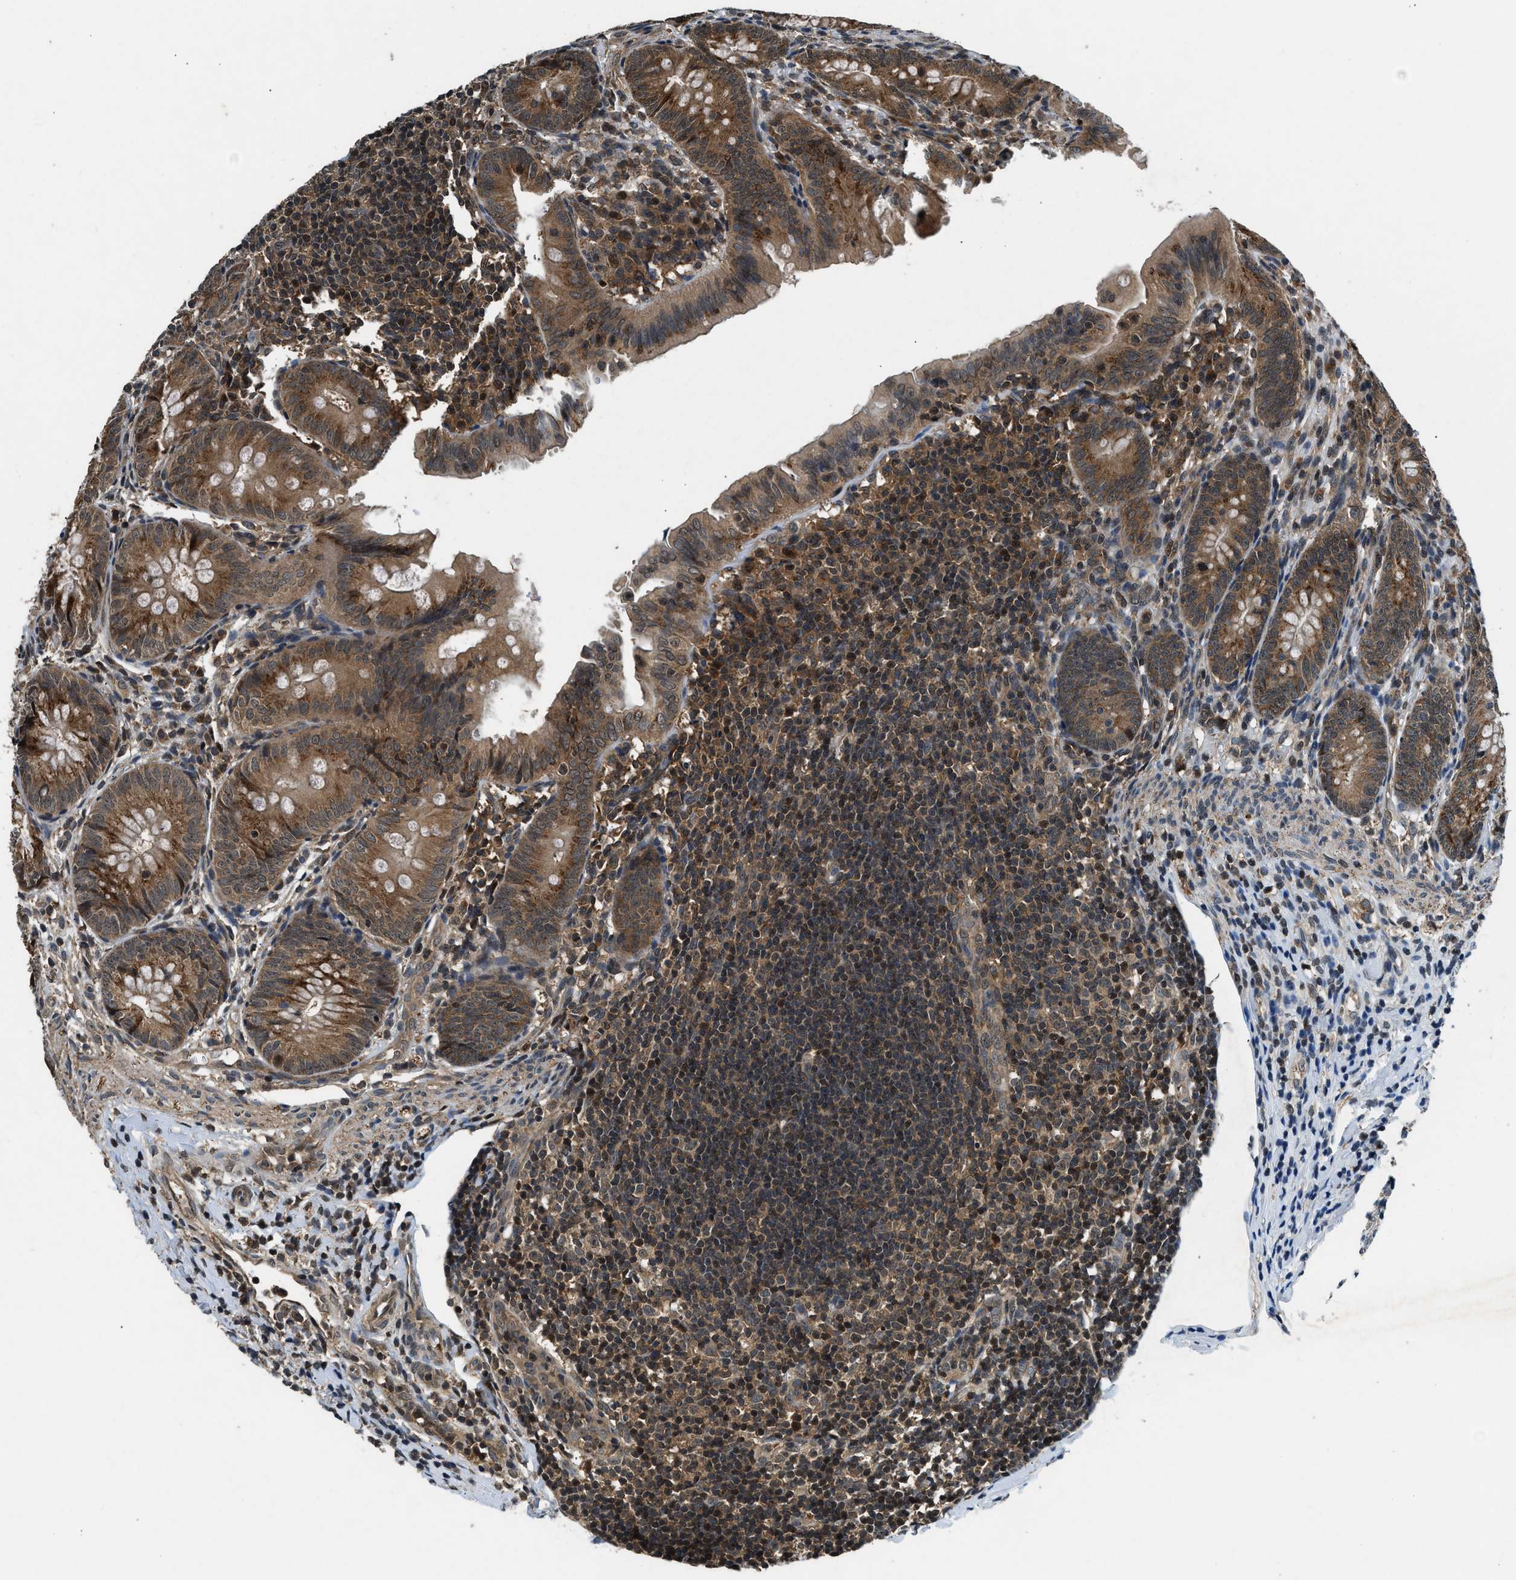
{"staining": {"intensity": "moderate", "quantity": ">75%", "location": "cytoplasmic/membranous"}, "tissue": "appendix", "cell_type": "Glandular cells", "image_type": "normal", "snomed": [{"axis": "morphology", "description": "Normal tissue, NOS"}, {"axis": "topography", "description": "Appendix"}], "caption": "This histopathology image demonstrates benign appendix stained with immunohistochemistry (IHC) to label a protein in brown. The cytoplasmic/membranous of glandular cells show moderate positivity for the protein. Nuclei are counter-stained blue.", "gene": "RPS6KB1", "patient": {"sex": "male", "age": 1}}